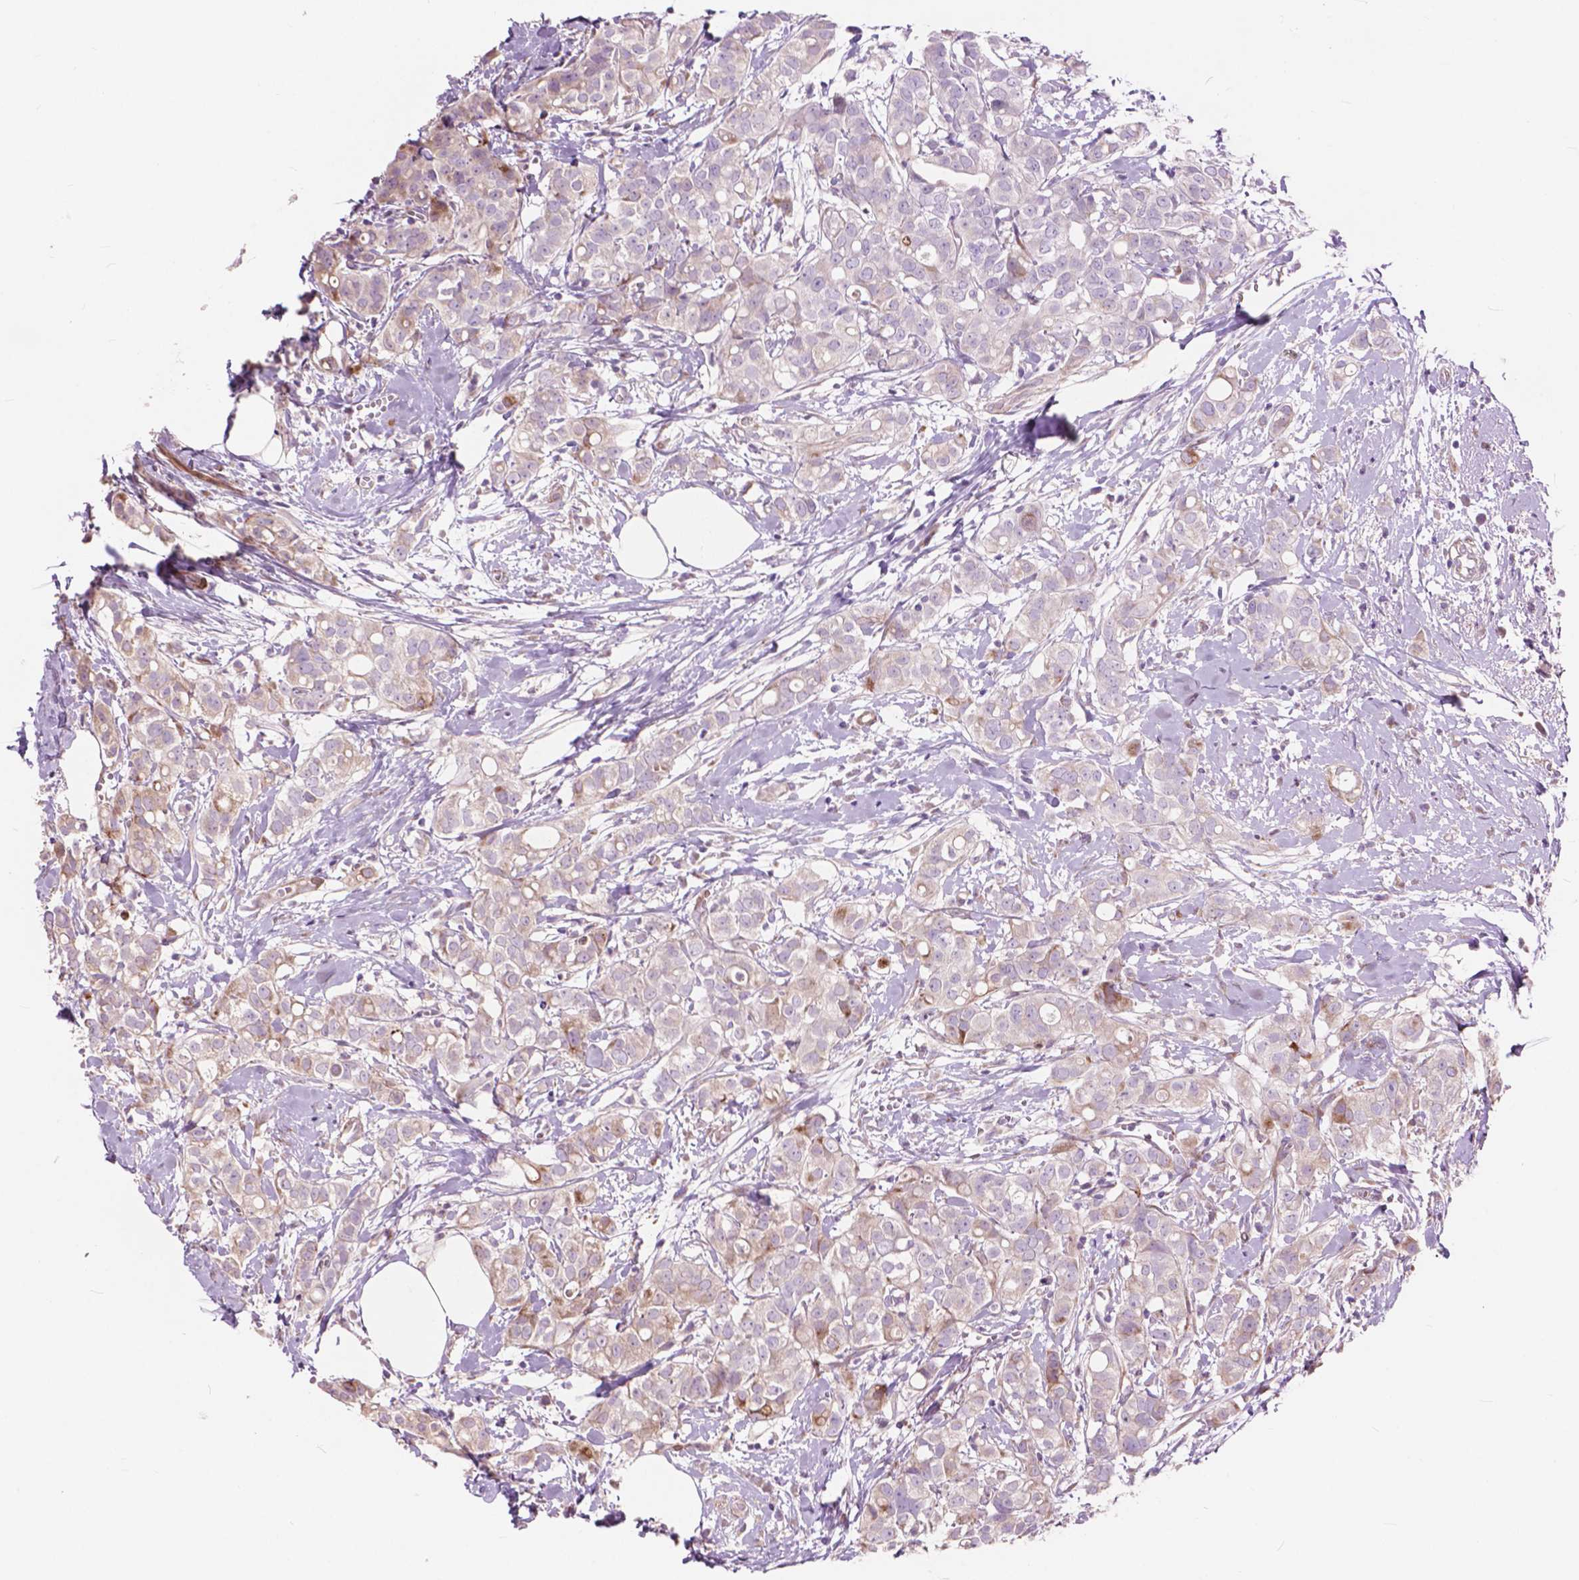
{"staining": {"intensity": "weak", "quantity": "25%-75%", "location": "cytoplasmic/membranous"}, "tissue": "breast cancer", "cell_type": "Tumor cells", "image_type": "cancer", "snomed": [{"axis": "morphology", "description": "Duct carcinoma"}, {"axis": "topography", "description": "Breast"}], "caption": "Invasive ductal carcinoma (breast) was stained to show a protein in brown. There is low levels of weak cytoplasmic/membranous staining in about 25%-75% of tumor cells.", "gene": "MORN1", "patient": {"sex": "female", "age": 40}}